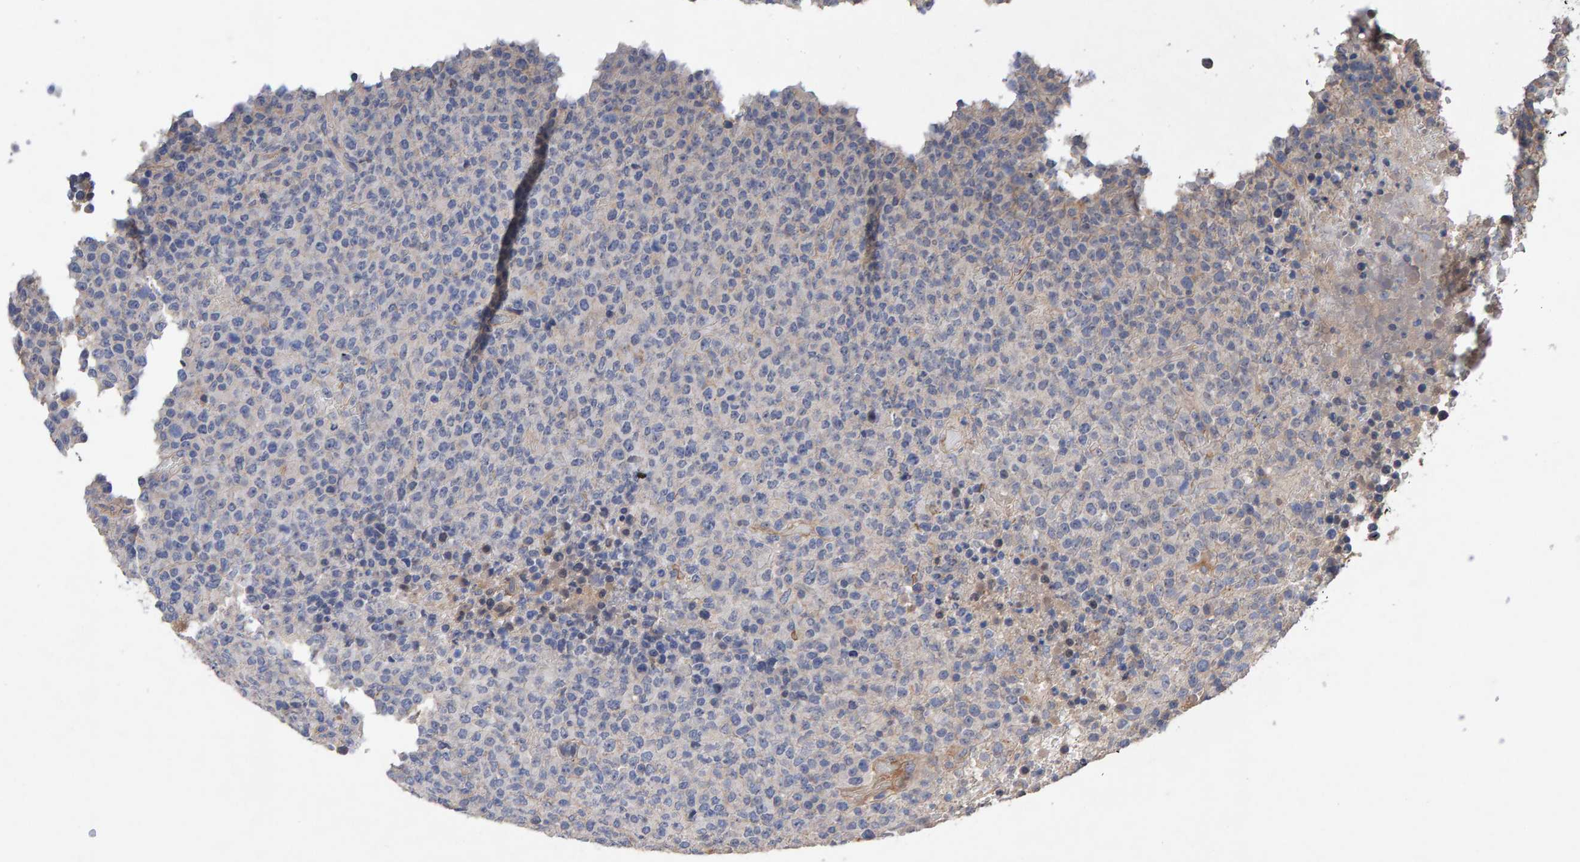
{"staining": {"intensity": "negative", "quantity": "none", "location": "none"}, "tissue": "lymphoma", "cell_type": "Tumor cells", "image_type": "cancer", "snomed": [{"axis": "morphology", "description": "Malignant lymphoma, non-Hodgkin's type, High grade"}, {"axis": "topography", "description": "Lymph node"}], "caption": "IHC photomicrograph of neoplastic tissue: human lymphoma stained with DAB (3,3'-diaminobenzidine) shows no significant protein positivity in tumor cells.", "gene": "EFR3A", "patient": {"sex": "male", "age": 13}}